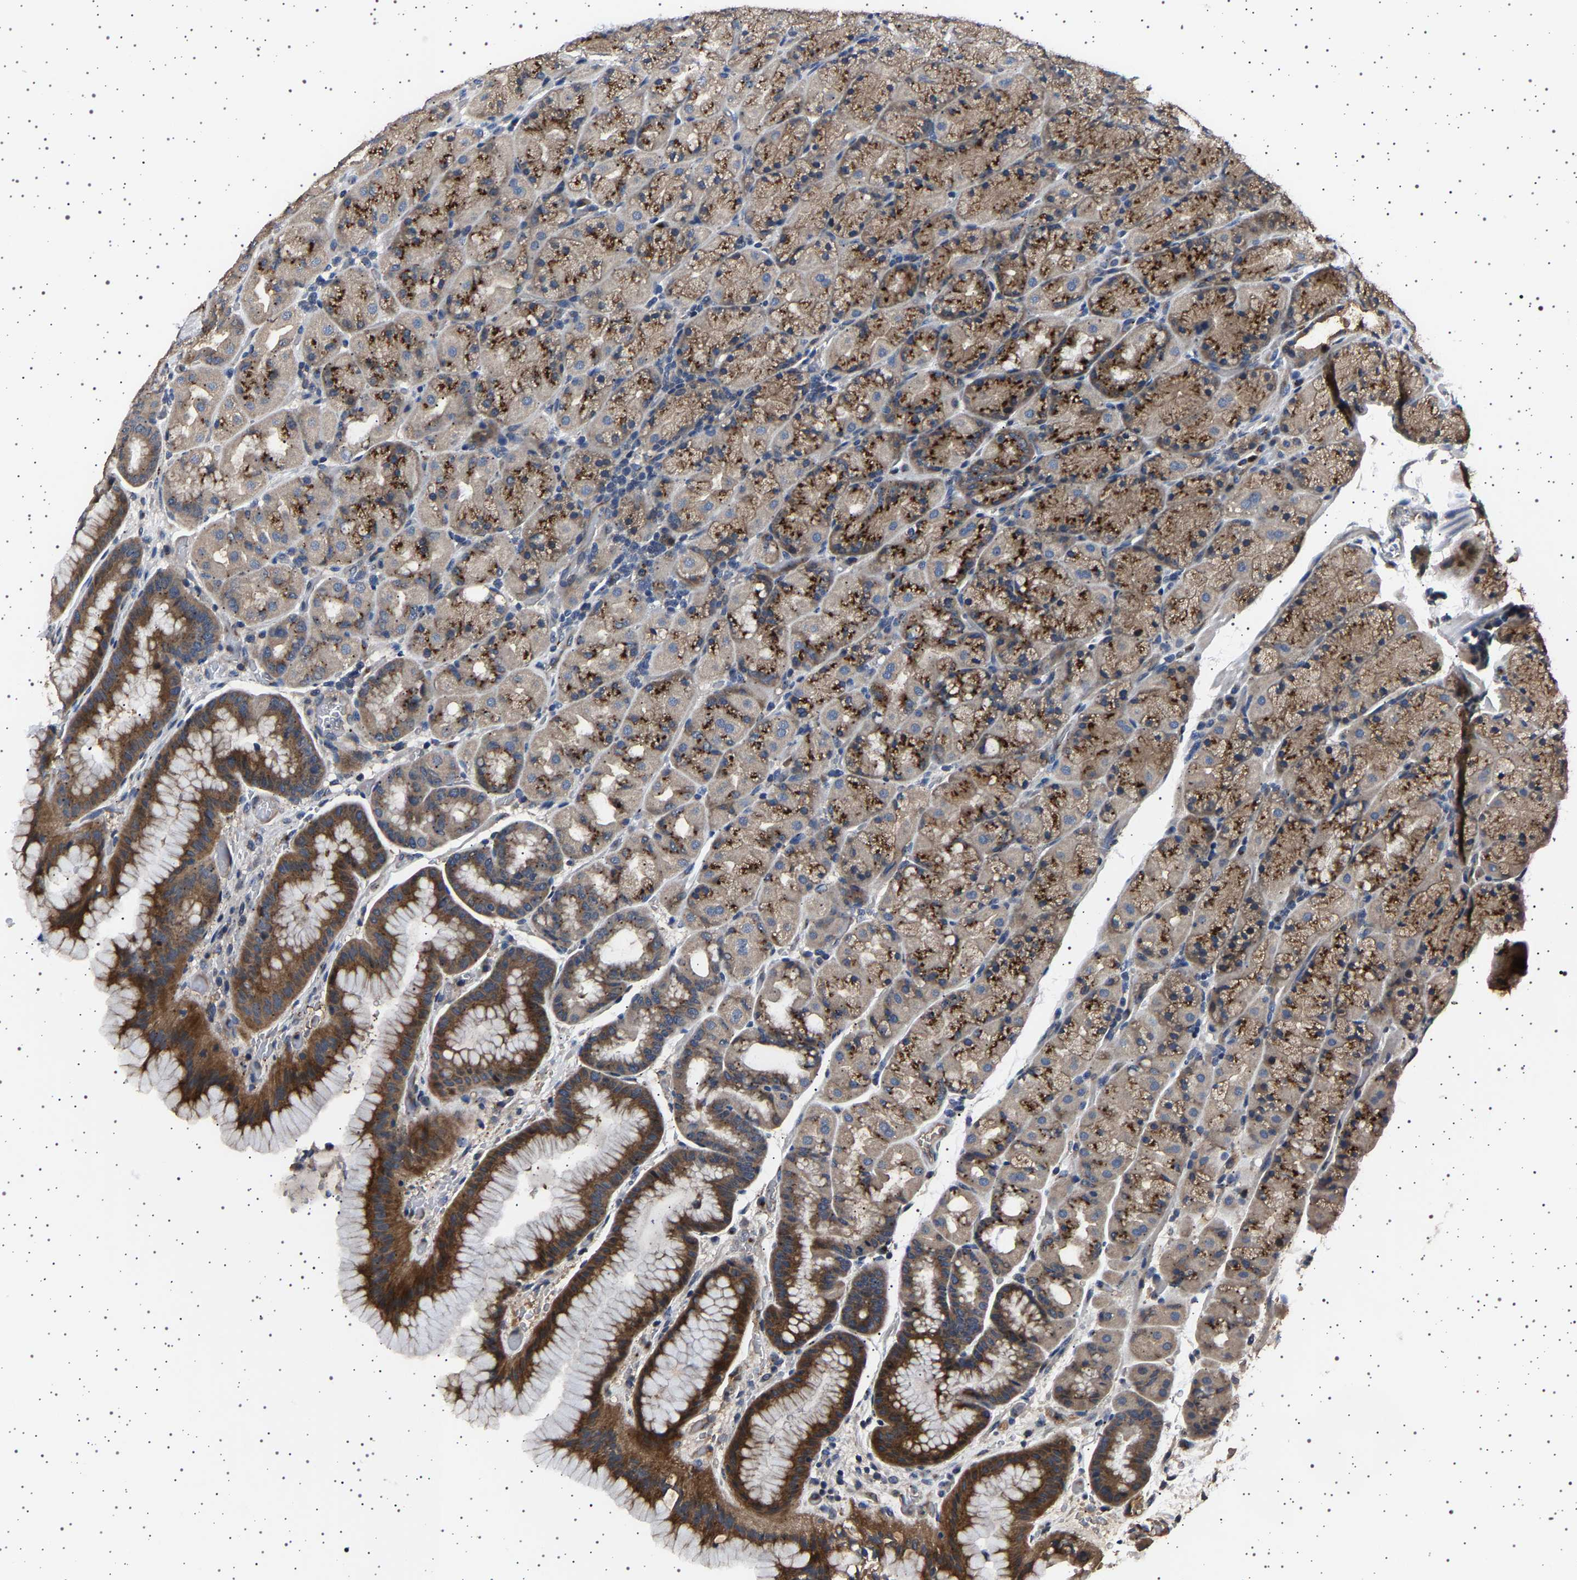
{"staining": {"intensity": "moderate", "quantity": ">75%", "location": "cytoplasmic/membranous"}, "tissue": "stomach", "cell_type": "Glandular cells", "image_type": "normal", "snomed": [{"axis": "morphology", "description": "Normal tissue, NOS"}, {"axis": "morphology", "description": "Carcinoid, malignant, NOS"}, {"axis": "topography", "description": "Stomach, upper"}], "caption": "The image demonstrates staining of benign stomach, revealing moderate cytoplasmic/membranous protein positivity (brown color) within glandular cells. Immunohistochemistry stains the protein in brown and the nuclei are stained blue.", "gene": "NCKAP1", "patient": {"sex": "male", "age": 39}}